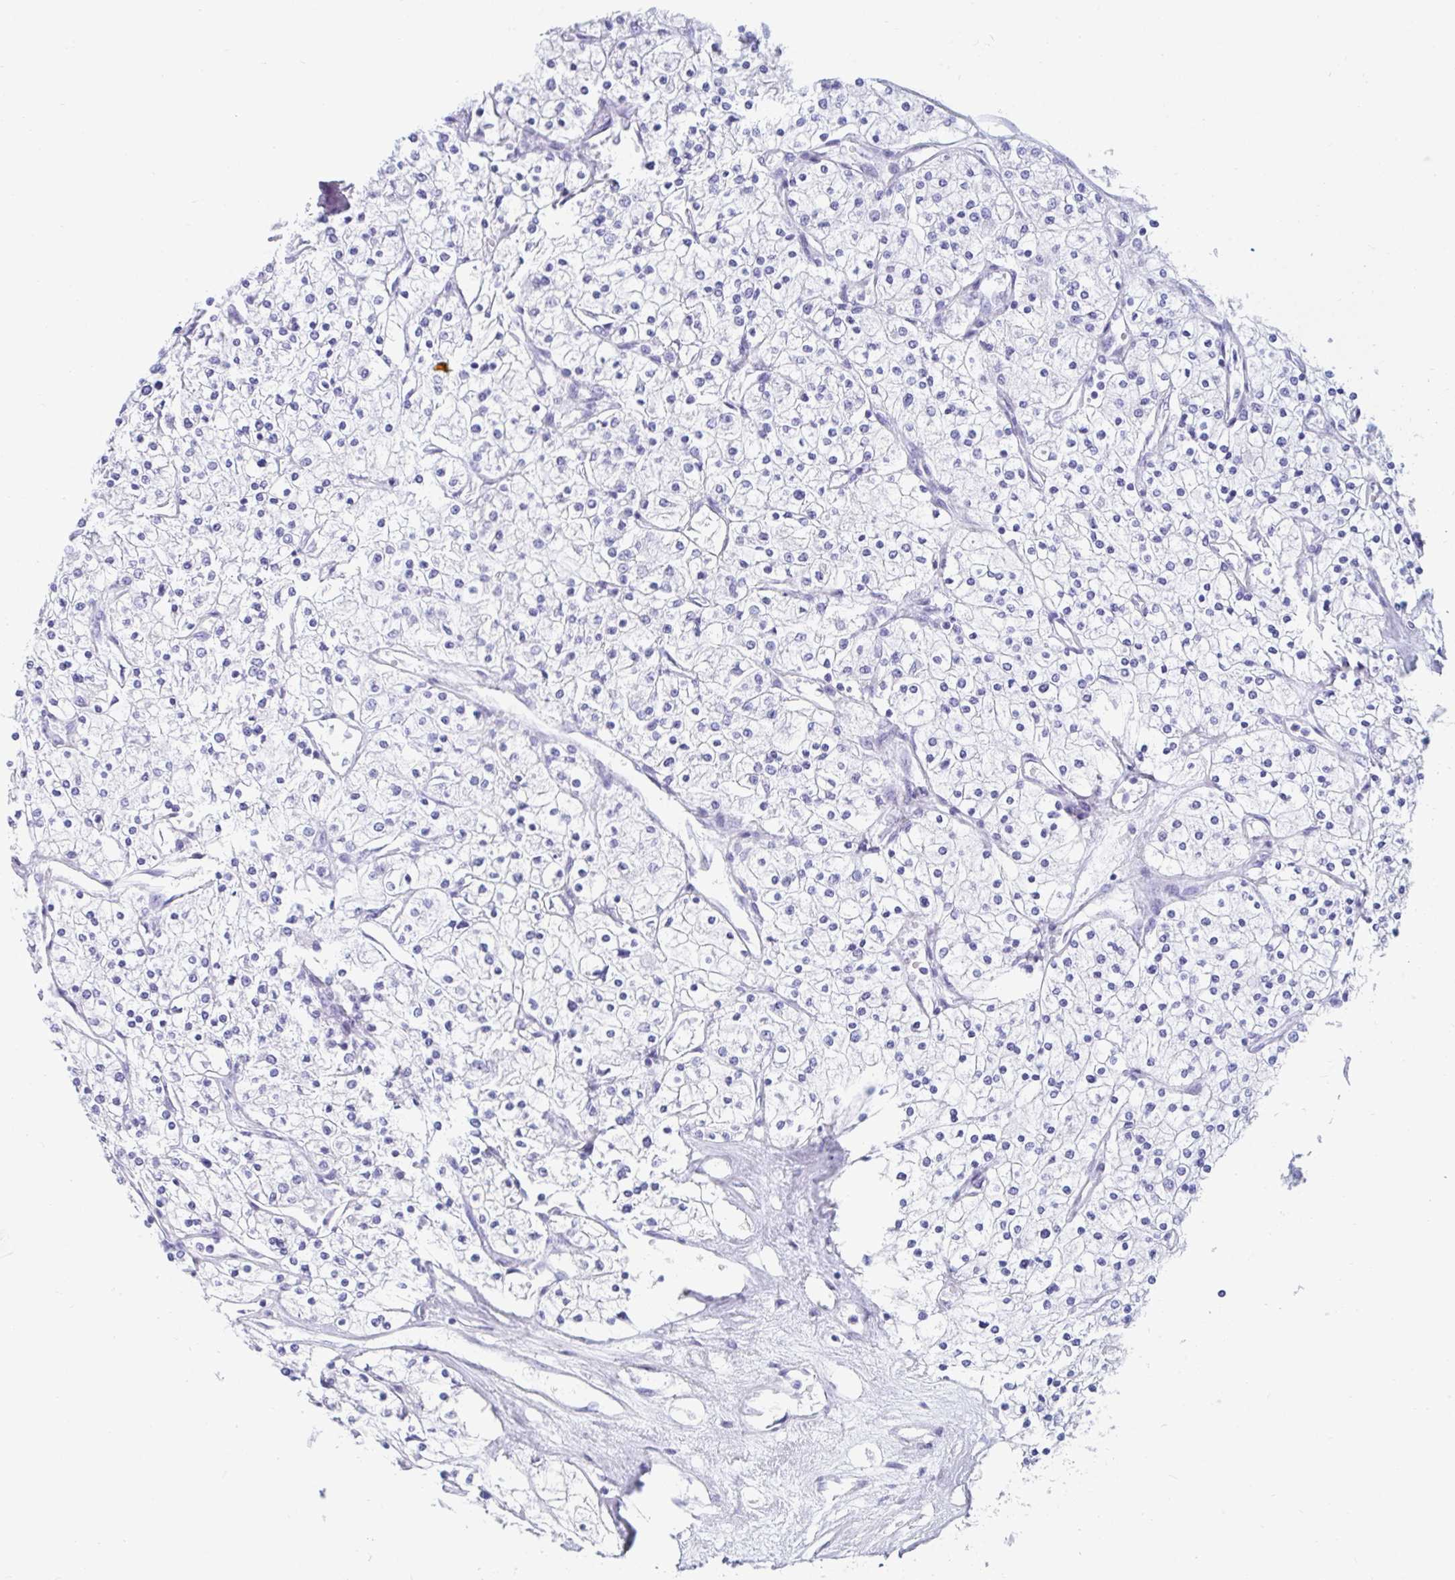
{"staining": {"intensity": "negative", "quantity": "none", "location": "none"}, "tissue": "renal cancer", "cell_type": "Tumor cells", "image_type": "cancer", "snomed": [{"axis": "morphology", "description": "Adenocarcinoma, NOS"}, {"axis": "topography", "description": "Kidney"}], "caption": "This is an IHC micrograph of human renal cancer. There is no positivity in tumor cells.", "gene": "GKN2", "patient": {"sex": "male", "age": 80}}